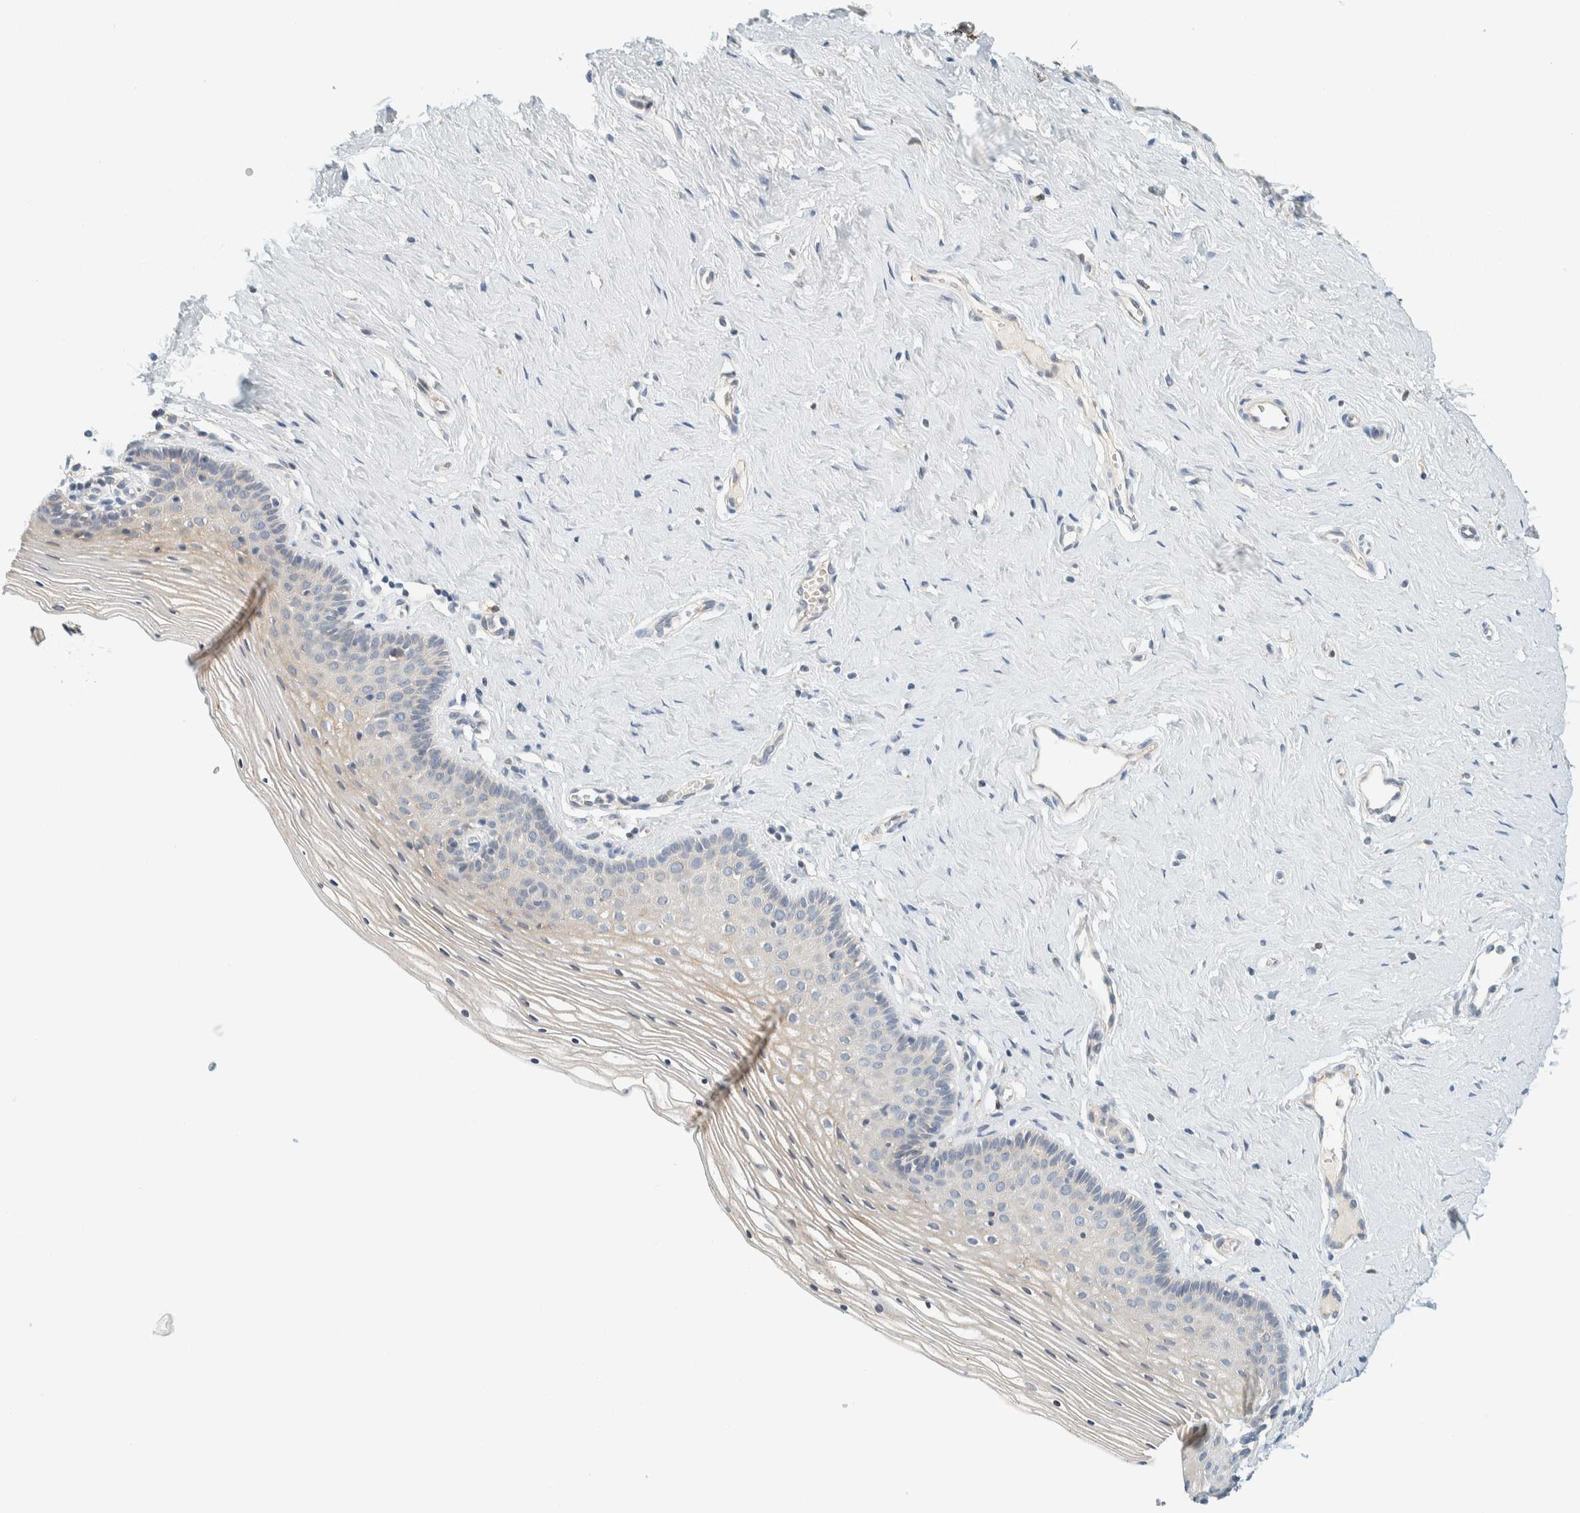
{"staining": {"intensity": "weak", "quantity": "<25%", "location": "cytoplasmic/membranous"}, "tissue": "vagina", "cell_type": "Squamous epithelial cells", "image_type": "normal", "snomed": [{"axis": "morphology", "description": "Normal tissue, NOS"}, {"axis": "topography", "description": "Vagina"}], "caption": "An IHC image of unremarkable vagina is shown. There is no staining in squamous epithelial cells of vagina. (Stains: DAB (3,3'-diaminobenzidine) immunohistochemistry with hematoxylin counter stain, Microscopy: brightfield microscopy at high magnification).", "gene": "SUMF2", "patient": {"sex": "female", "age": 32}}